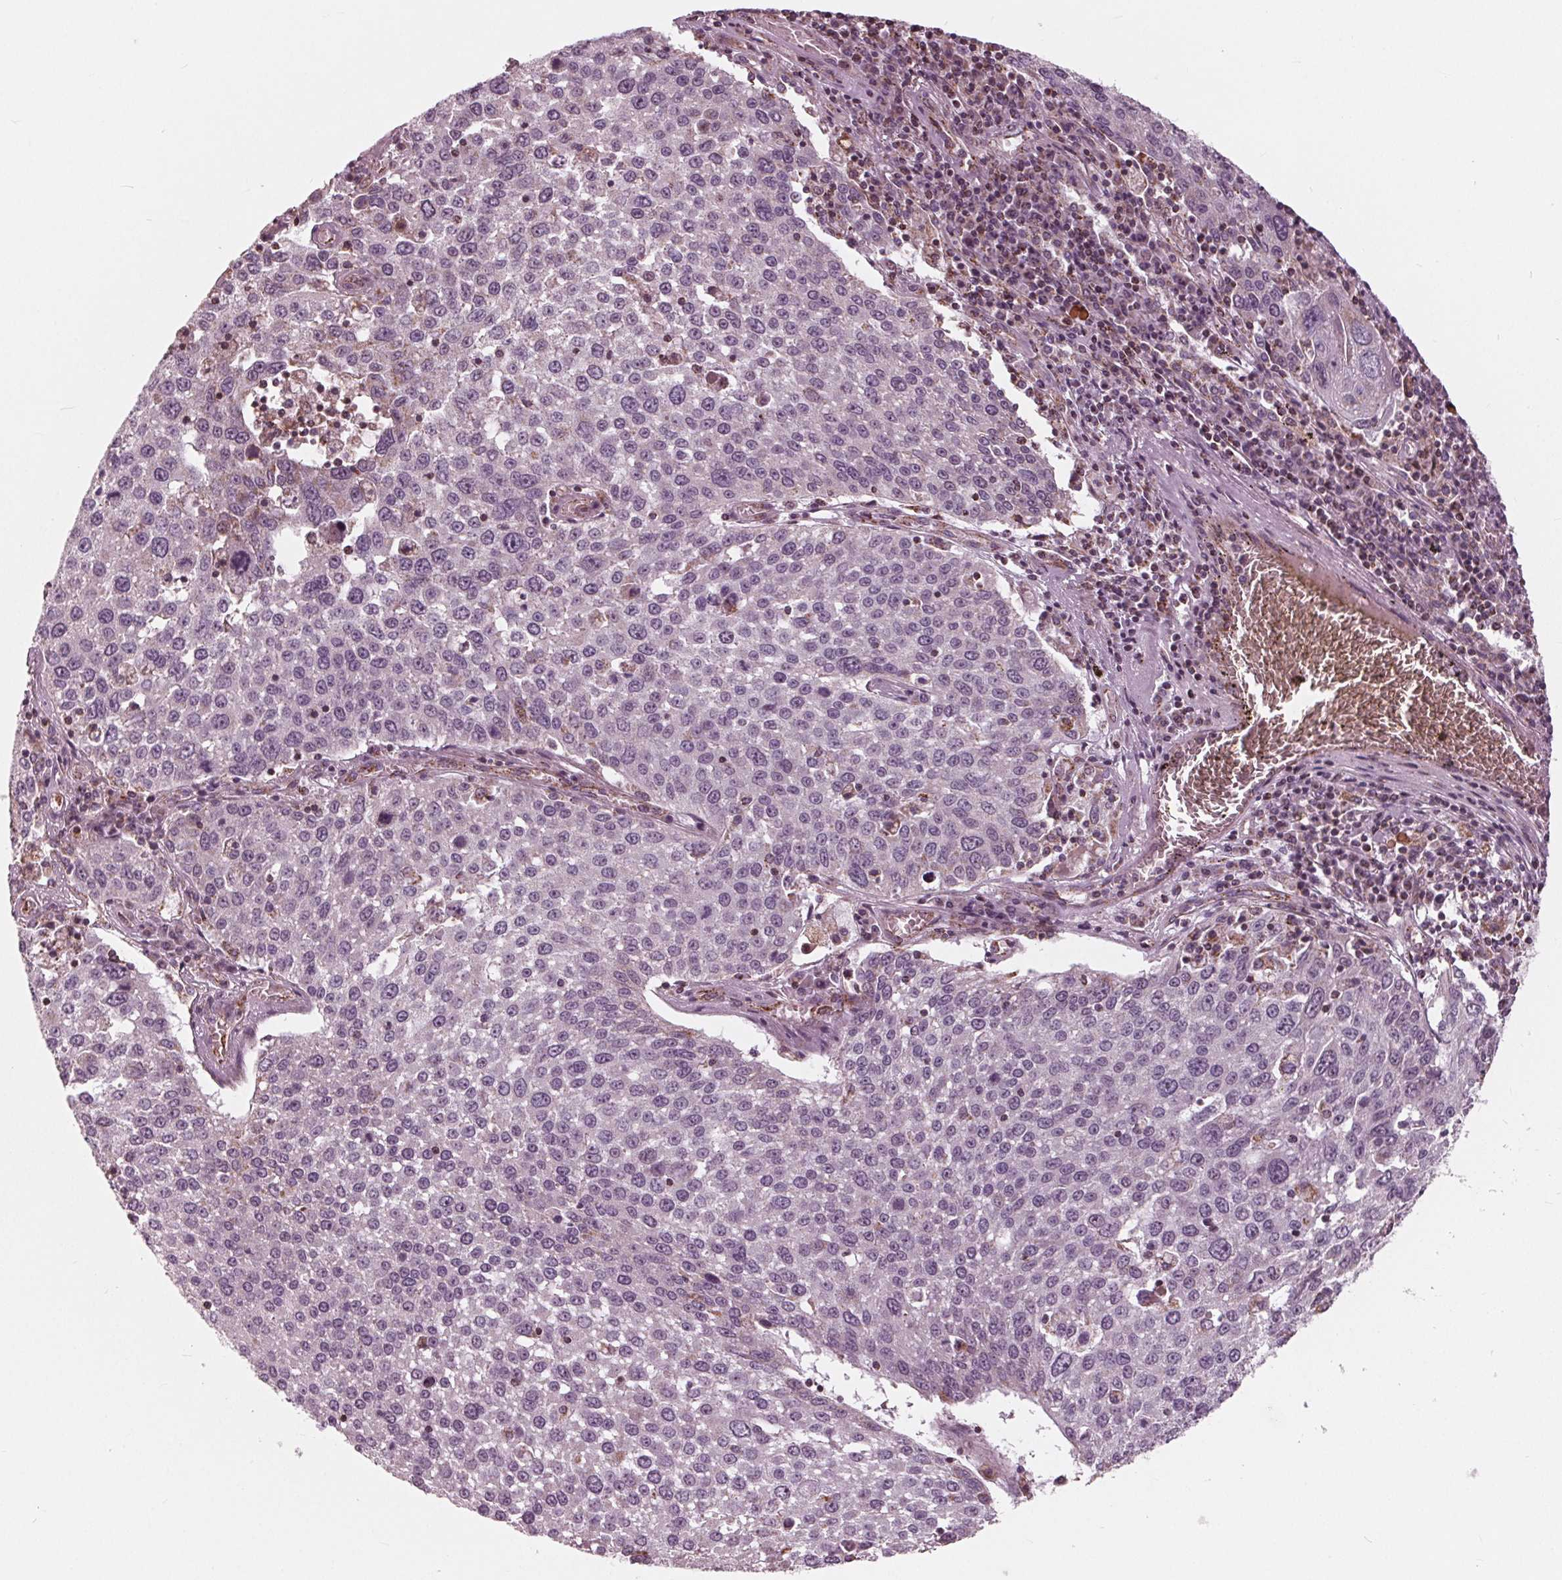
{"staining": {"intensity": "negative", "quantity": "none", "location": "none"}, "tissue": "lung cancer", "cell_type": "Tumor cells", "image_type": "cancer", "snomed": [{"axis": "morphology", "description": "Squamous cell carcinoma, NOS"}, {"axis": "topography", "description": "Lung"}], "caption": "Lung cancer (squamous cell carcinoma) stained for a protein using immunohistochemistry shows no positivity tumor cells.", "gene": "DCAF4L2", "patient": {"sex": "male", "age": 65}}